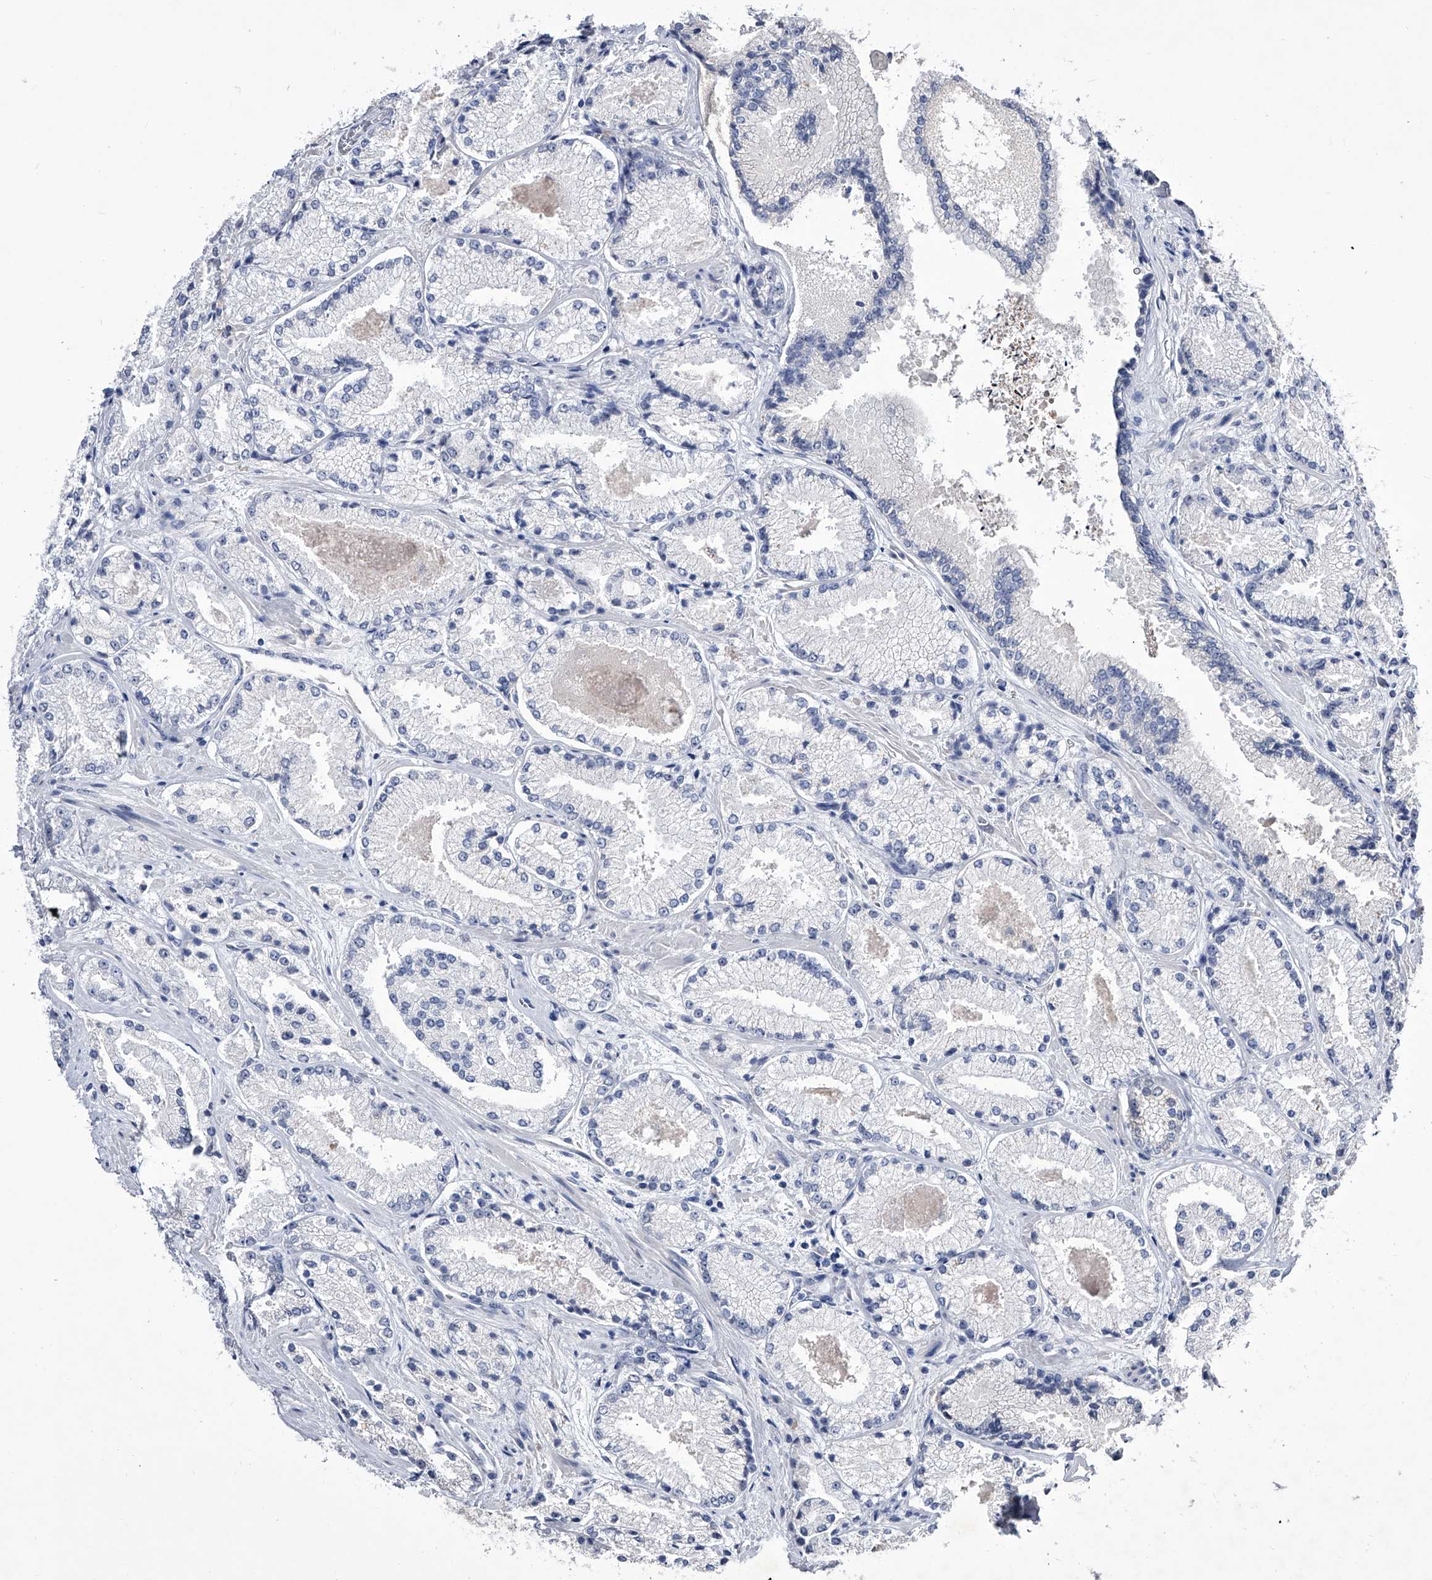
{"staining": {"intensity": "negative", "quantity": "none", "location": "none"}, "tissue": "prostate cancer", "cell_type": "Tumor cells", "image_type": "cancer", "snomed": [{"axis": "morphology", "description": "Adenocarcinoma, High grade"}, {"axis": "topography", "description": "Prostate"}], "caption": "DAB immunohistochemical staining of human prostate adenocarcinoma (high-grade) displays no significant expression in tumor cells. (DAB (3,3'-diaminobenzidine) immunohistochemistry, high magnification).", "gene": "CRISP2", "patient": {"sex": "male", "age": 73}}